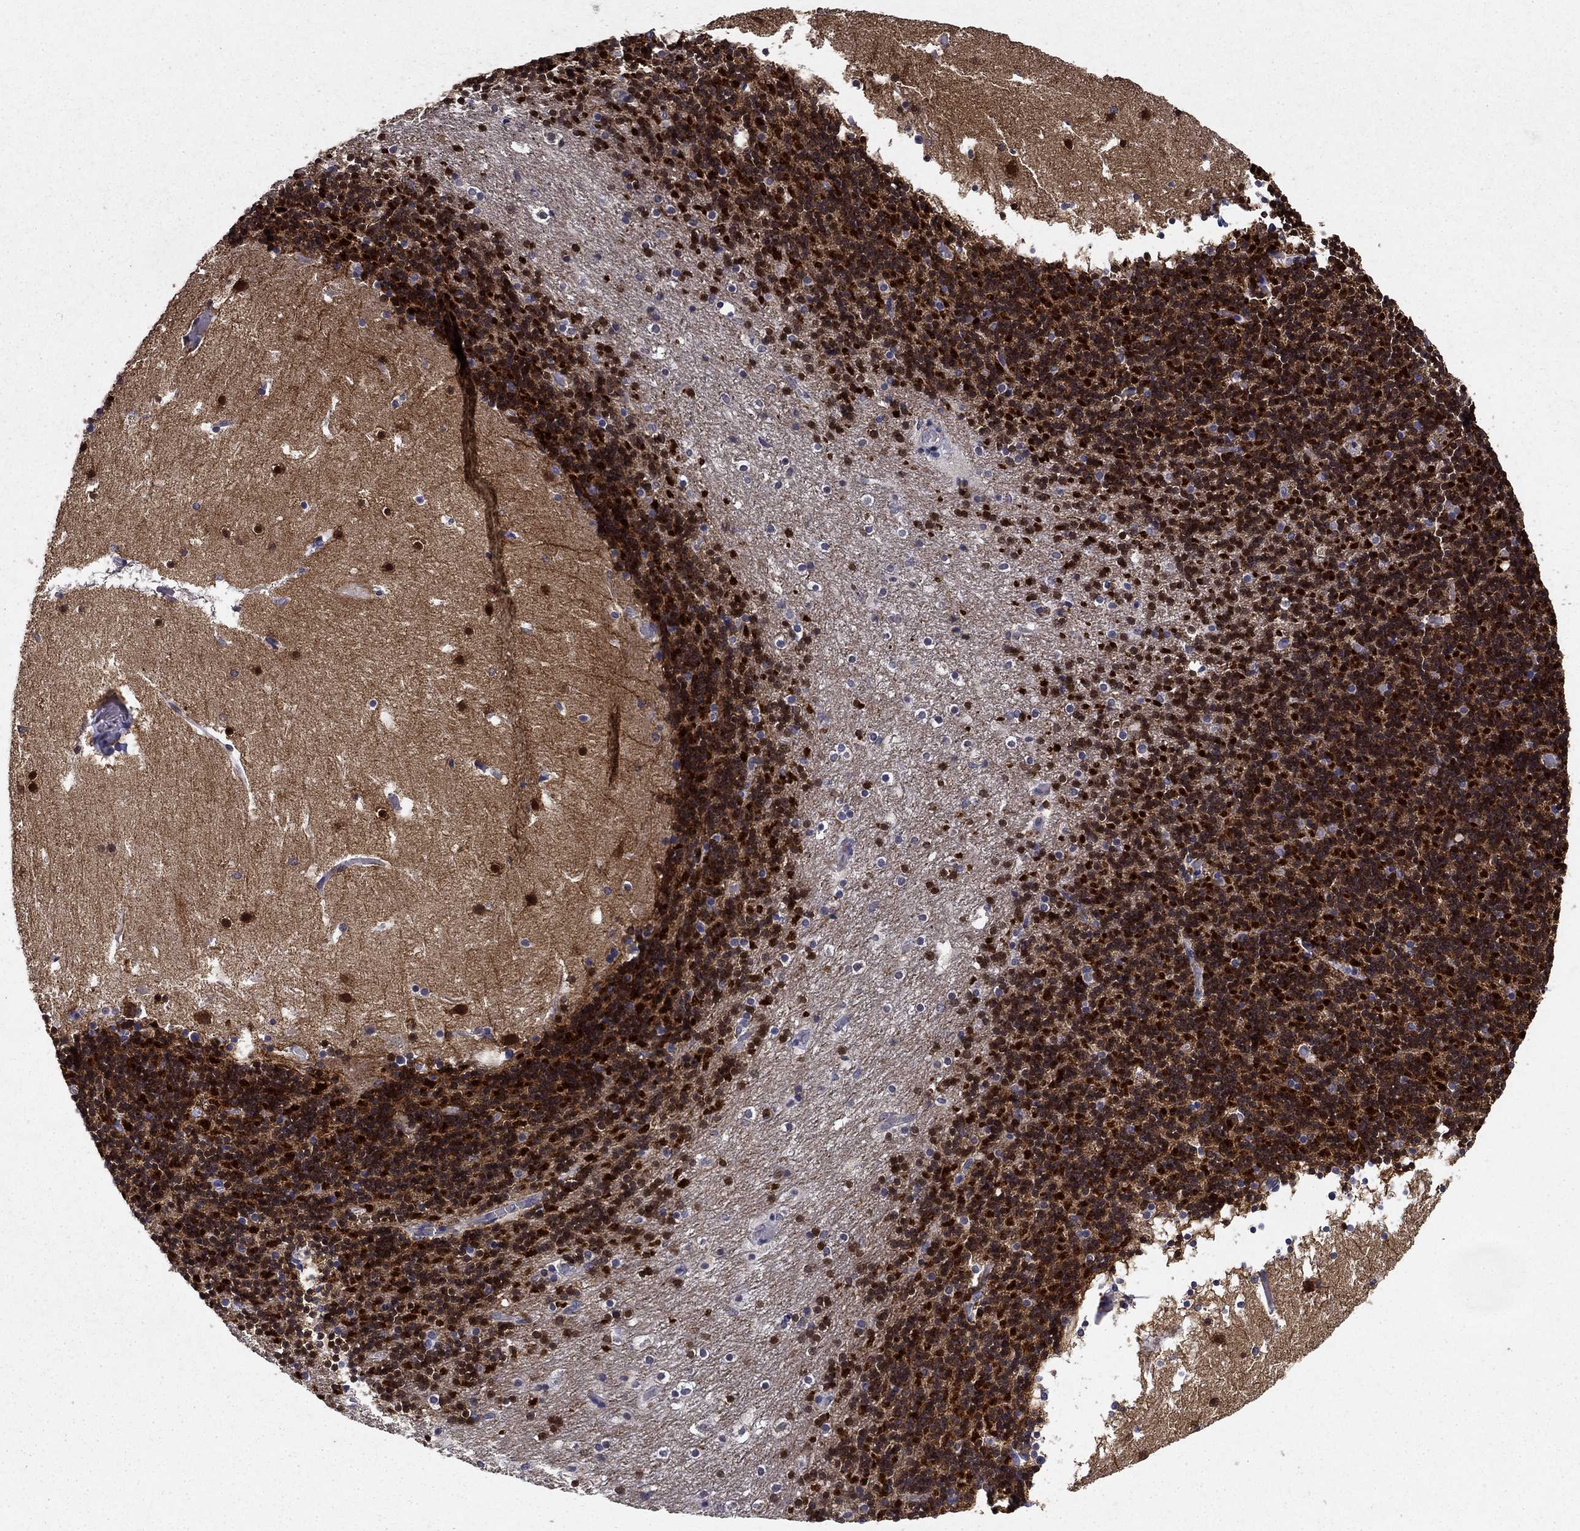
{"staining": {"intensity": "negative", "quantity": "none", "location": "none"}, "tissue": "cerebellum", "cell_type": "Cells in granular layer", "image_type": "normal", "snomed": [{"axis": "morphology", "description": "Normal tissue, NOS"}, {"axis": "topography", "description": "Cerebellum"}], "caption": "The image demonstrates no significant expression in cells in granular layer of cerebellum. Nuclei are stained in blue.", "gene": "MPP2", "patient": {"sex": "male", "age": 37}}